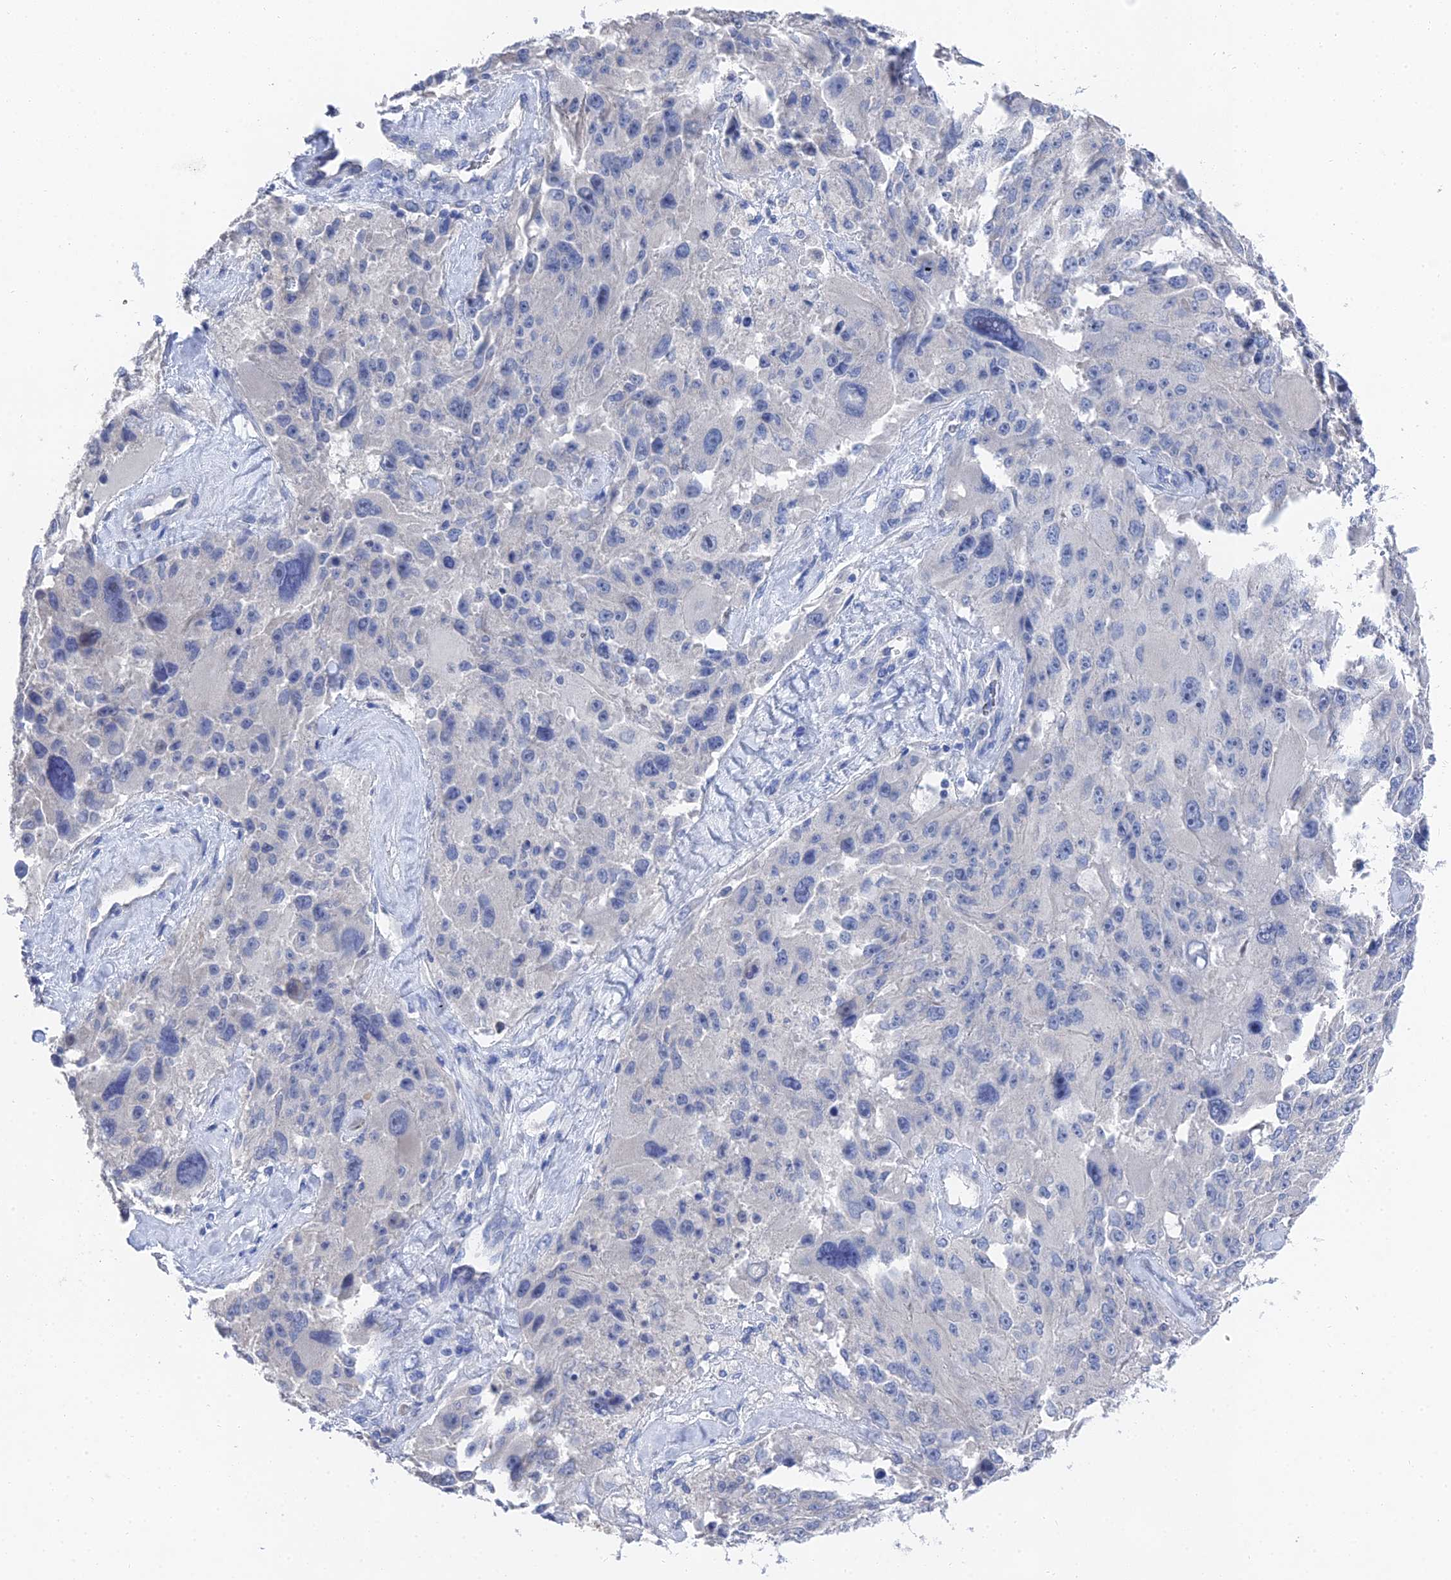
{"staining": {"intensity": "negative", "quantity": "none", "location": "none"}, "tissue": "melanoma", "cell_type": "Tumor cells", "image_type": "cancer", "snomed": [{"axis": "morphology", "description": "Malignant melanoma, Metastatic site"}, {"axis": "topography", "description": "Lymph node"}], "caption": "A histopathology image of malignant melanoma (metastatic site) stained for a protein displays no brown staining in tumor cells.", "gene": "GFAP", "patient": {"sex": "male", "age": 62}}